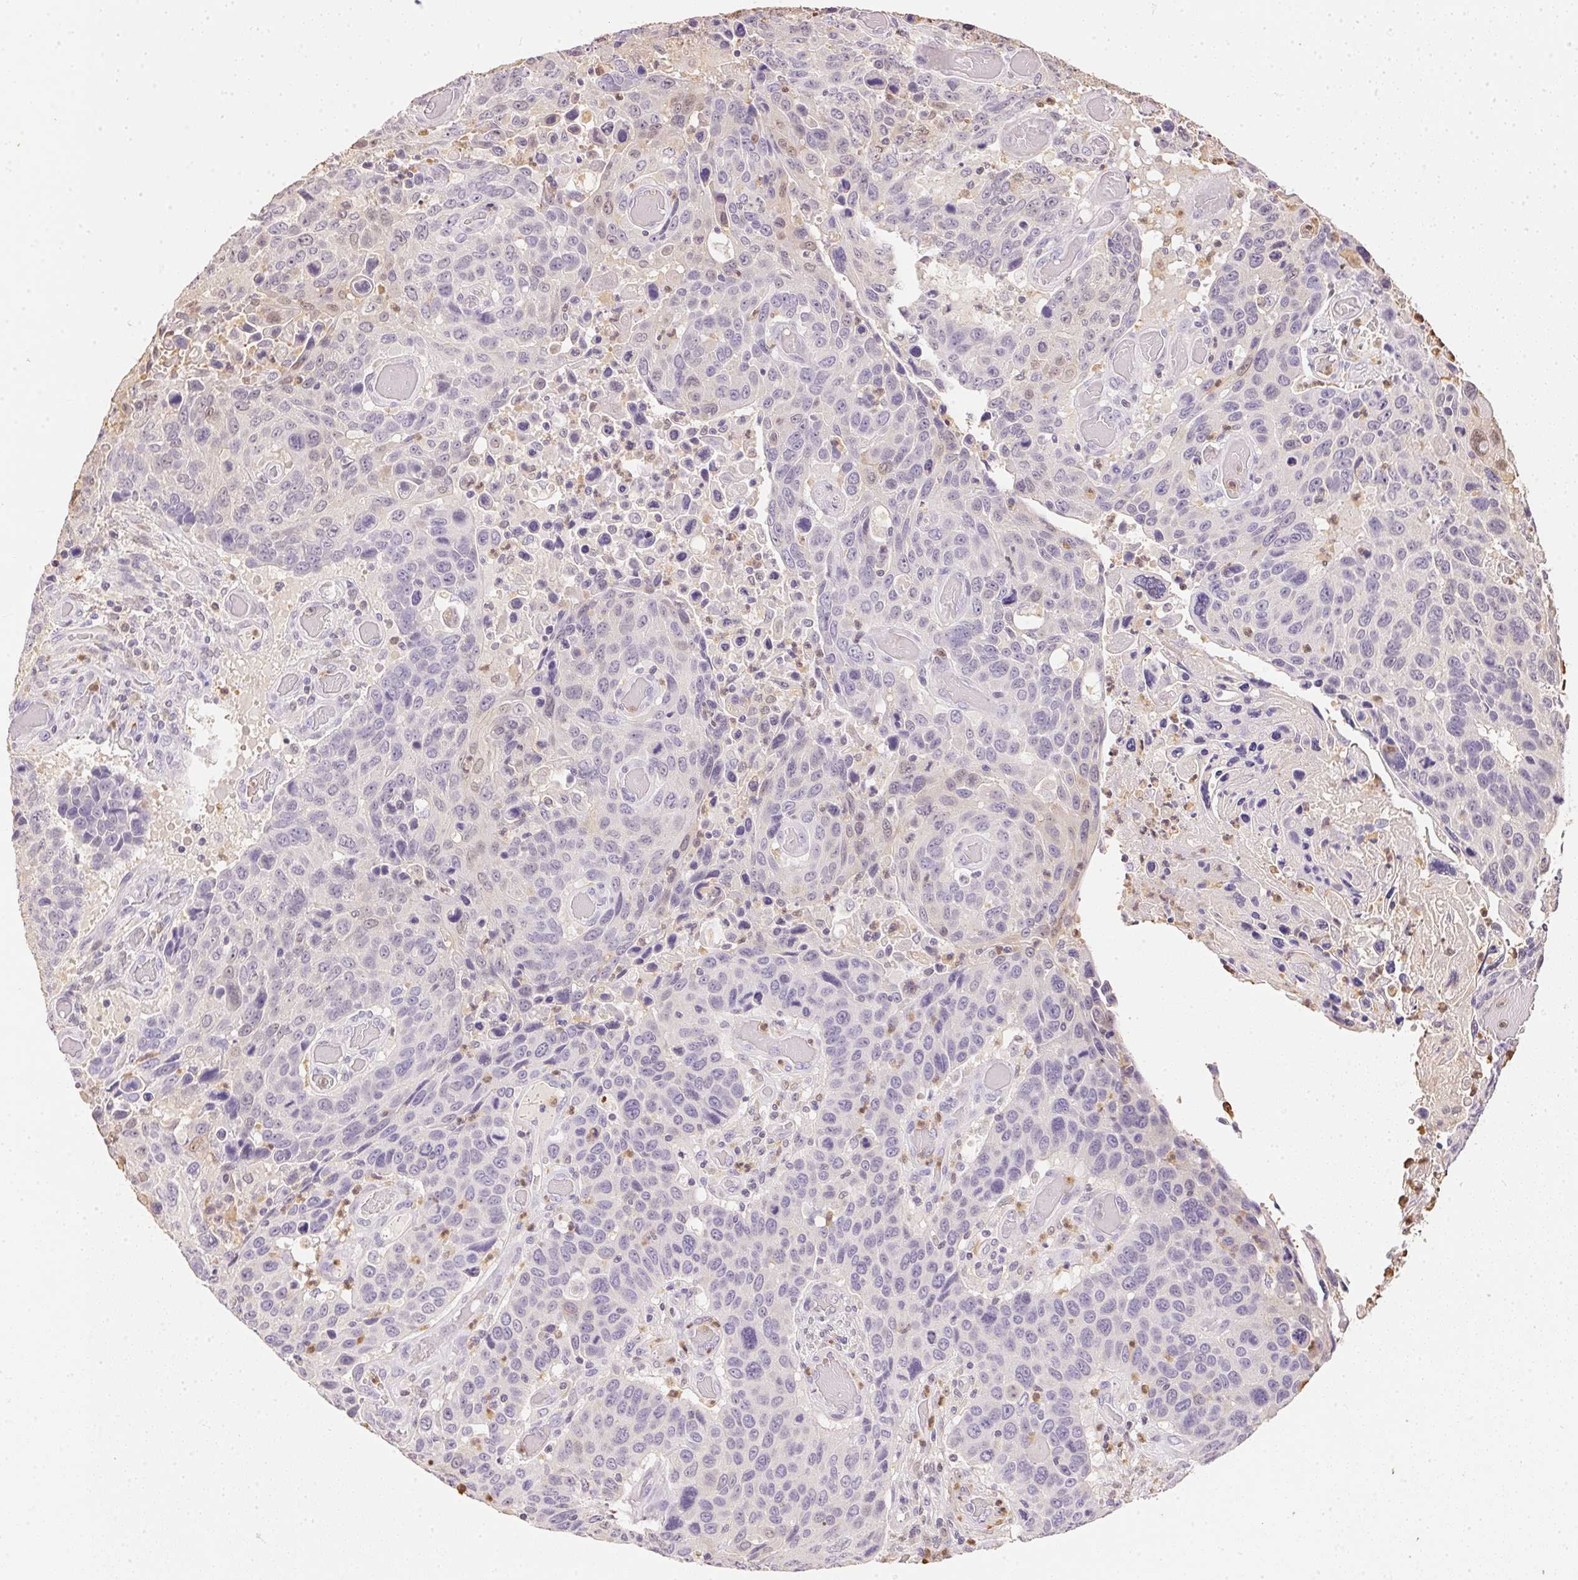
{"staining": {"intensity": "negative", "quantity": "none", "location": "none"}, "tissue": "lung cancer", "cell_type": "Tumor cells", "image_type": "cancer", "snomed": [{"axis": "morphology", "description": "Squamous cell carcinoma, NOS"}, {"axis": "topography", "description": "Lung"}], "caption": "Human lung cancer stained for a protein using immunohistochemistry (IHC) demonstrates no positivity in tumor cells.", "gene": "S100A3", "patient": {"sex": "male", "age": 68}}